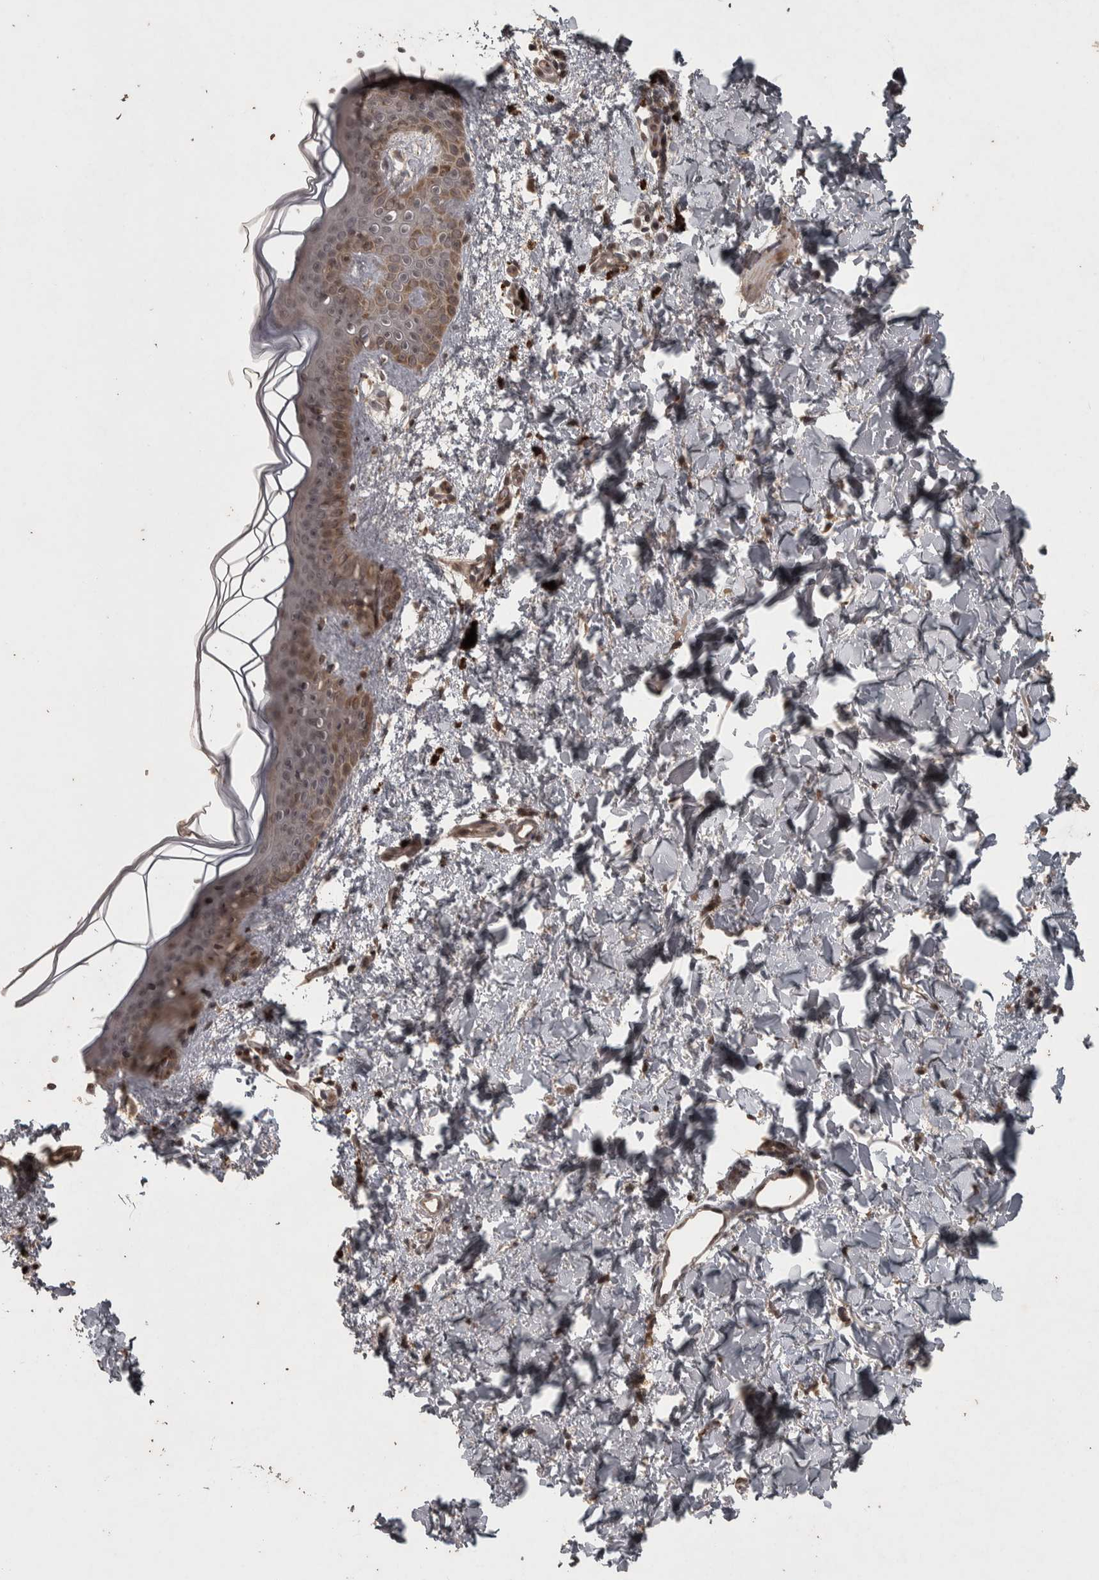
{"staining": {"intensity": "moderate", "quantity": ">75%", "location": "cytoplasmic/membranous"}, "tissue": "skin", "cell_type": "Fibroblasts", "image_type": "normal", "snomed": [{"axis": "morphology", "description": "Normal tissue, NOS"}, {"axis": "topography", "description": "Skin"}], "caption": "IHC histopathology image of unremarkable skin: skin stained using immunohistochemistry displays medium levels of moderate protein expression localized specifically in the cytoplasmic/membranous of fibroblasts, appearing as a cytoplasmic/membranous brown color.", "gene": "ACO1", "patient": {"sex": "female", "age": 46}}